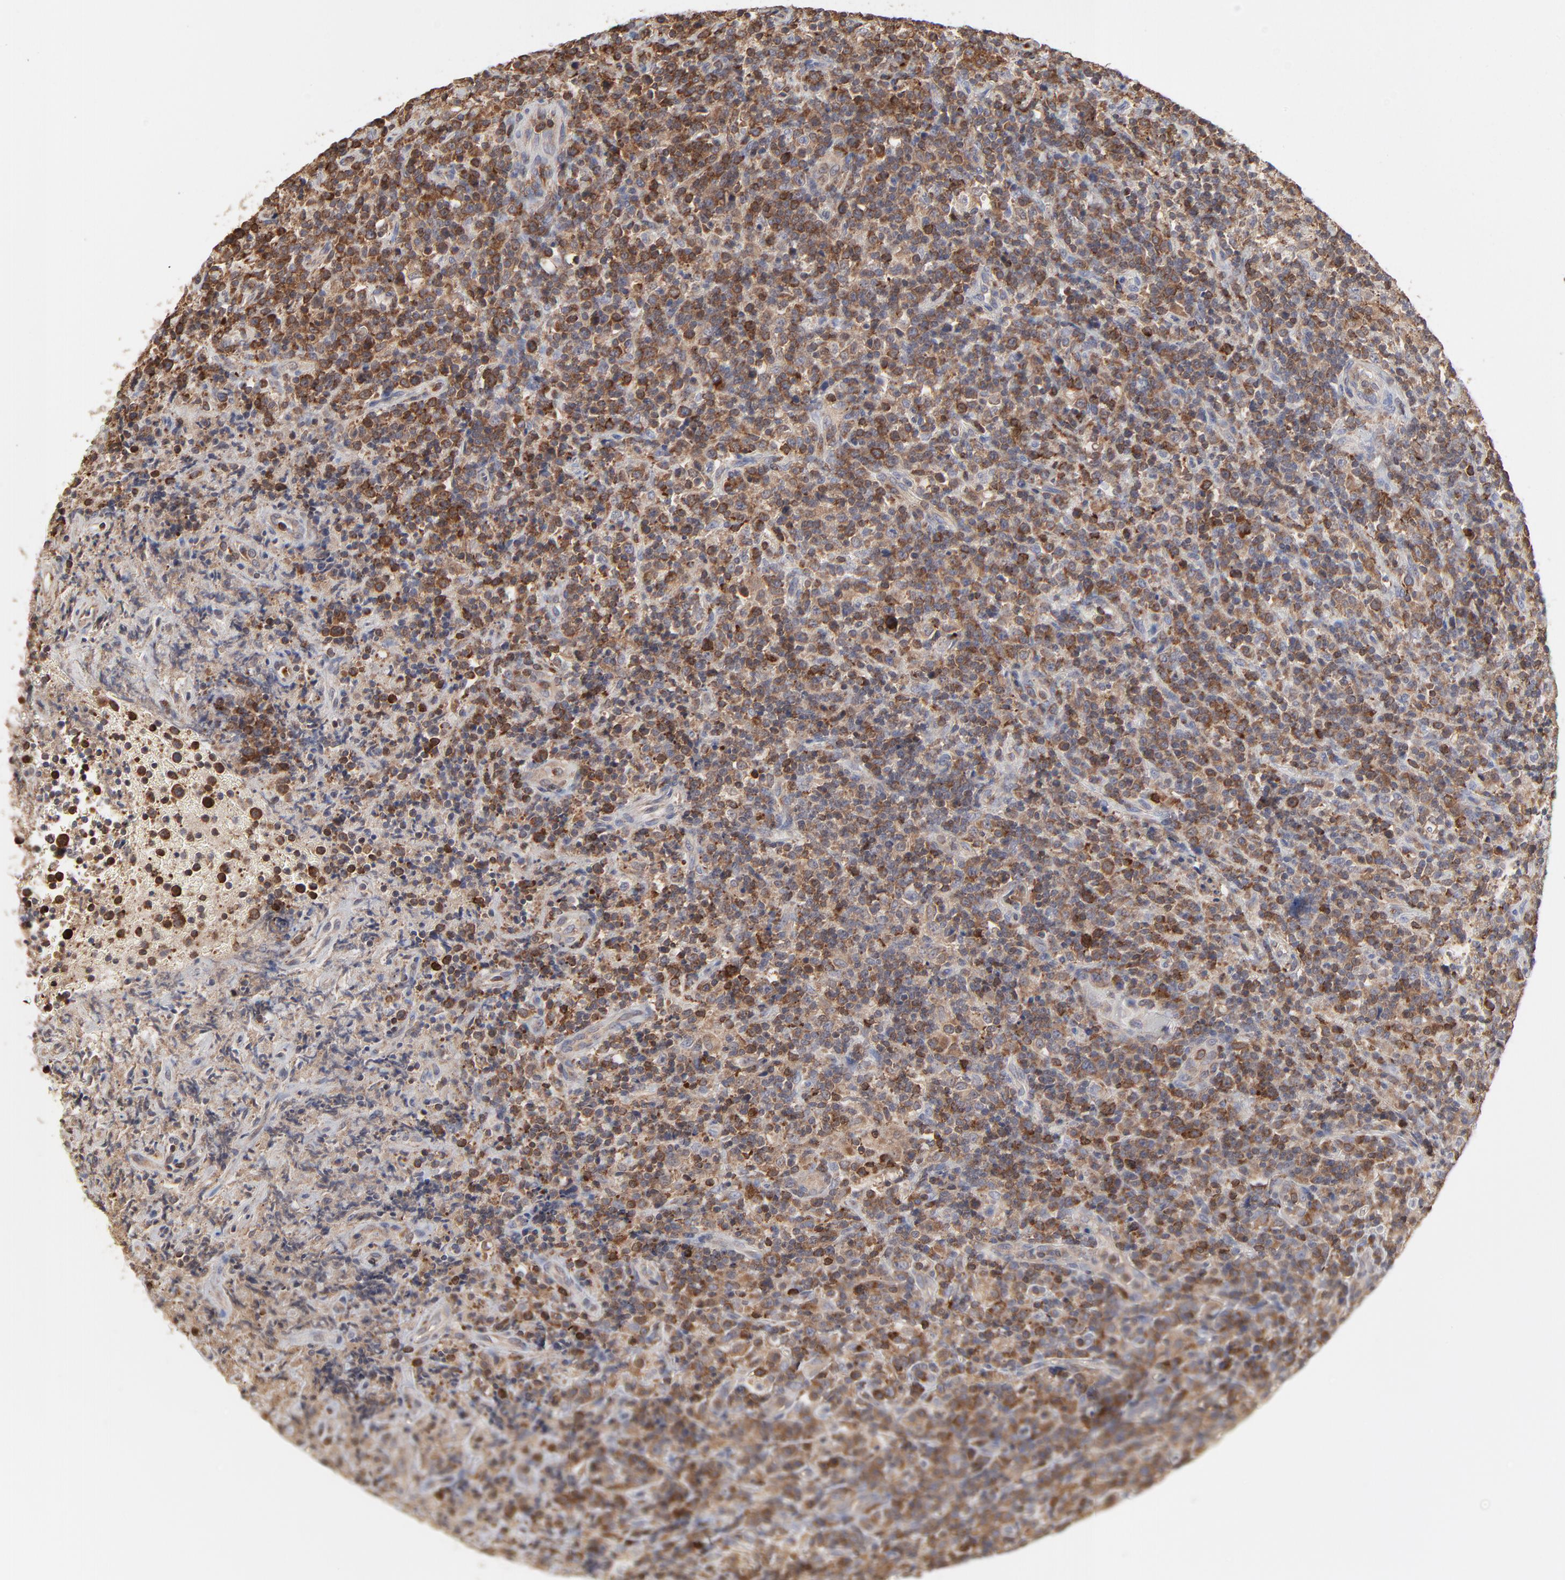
{"staining": {"intensity": "strong", "quantity": ">75%", "location": "cytoplasmic/membranous"}, "tissue": "lymphoma", "cell_type": "Tumor cells", "image_type": "cancer", "snomed": [{"axis": "morphology", "description": "Hodgkin's disease, NOS"}, {"axis": "topography", "description": "Lymph node"}], "caption": "Immunohistochemical staining of human lymphoma exhibits high levels of strong cytoplasmic/membranous positivity in about >75% of tumor cells.", "gene": "RNF213", "patient": {"sex": "male", "age": 65}}